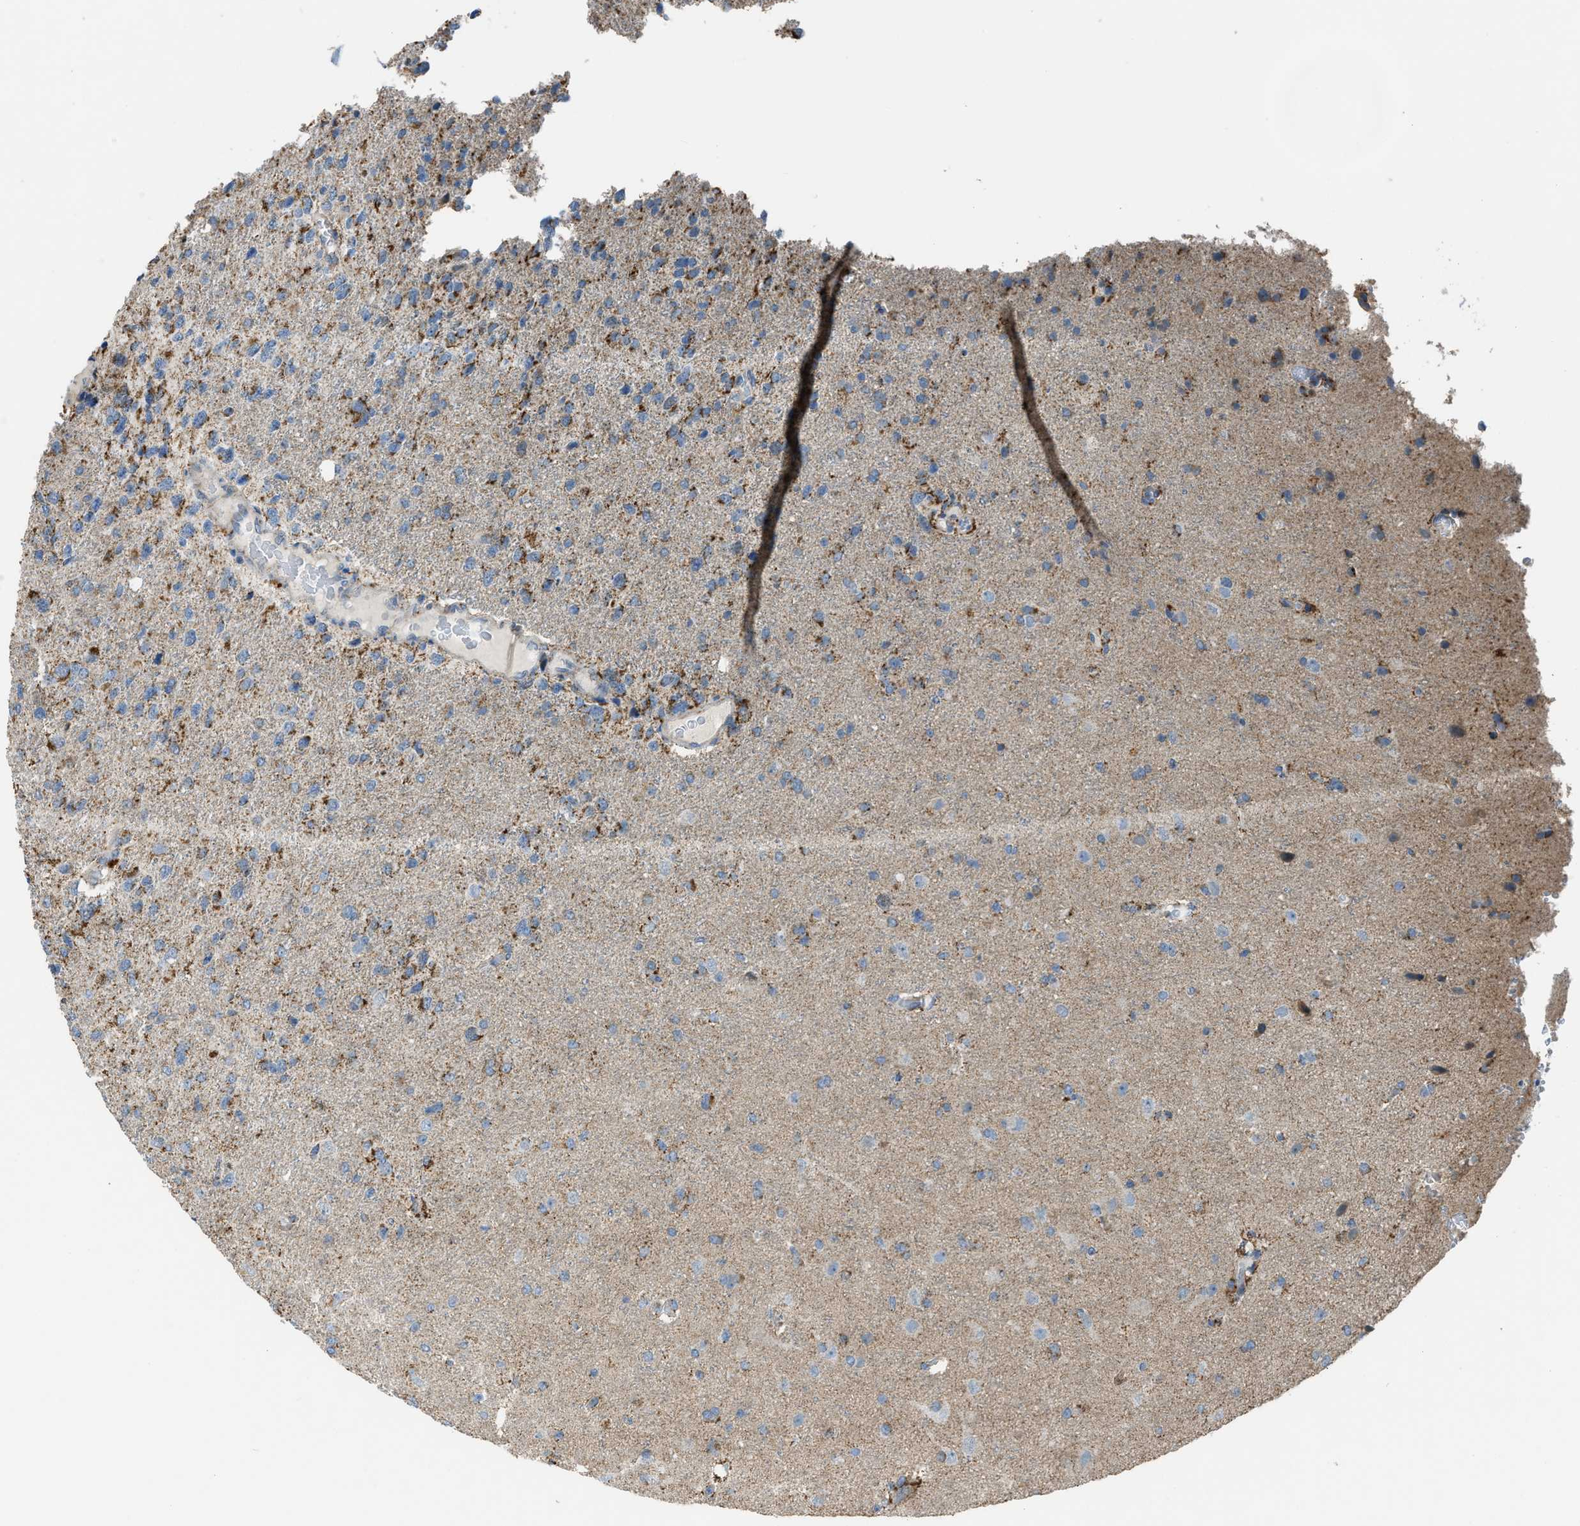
{"staining": {"intensity": "moderate", "quantity": "25%-75%", "location": "cytoplasmic/membranous"}, "tissue": "glioma", "cell_type": "Tumor cells", "image_type": "cancer", "snomed": [{"axis": "morphology", "description": "Glioma, malignant, High grade"}, {"axis": "topography", "description": "Brain"}], "caption": "High-magnification brightfield microscopy of malignant glioma (high-grade) stained with DAB (brown) and counterstained with hematoxylin (blue). tumor cells exhibit moderate cytoplasmic/membranous expression is identified in about25%-75% of cells.", "gene": "SMIM20", "patient": {"sex": "female", "age": 58}}